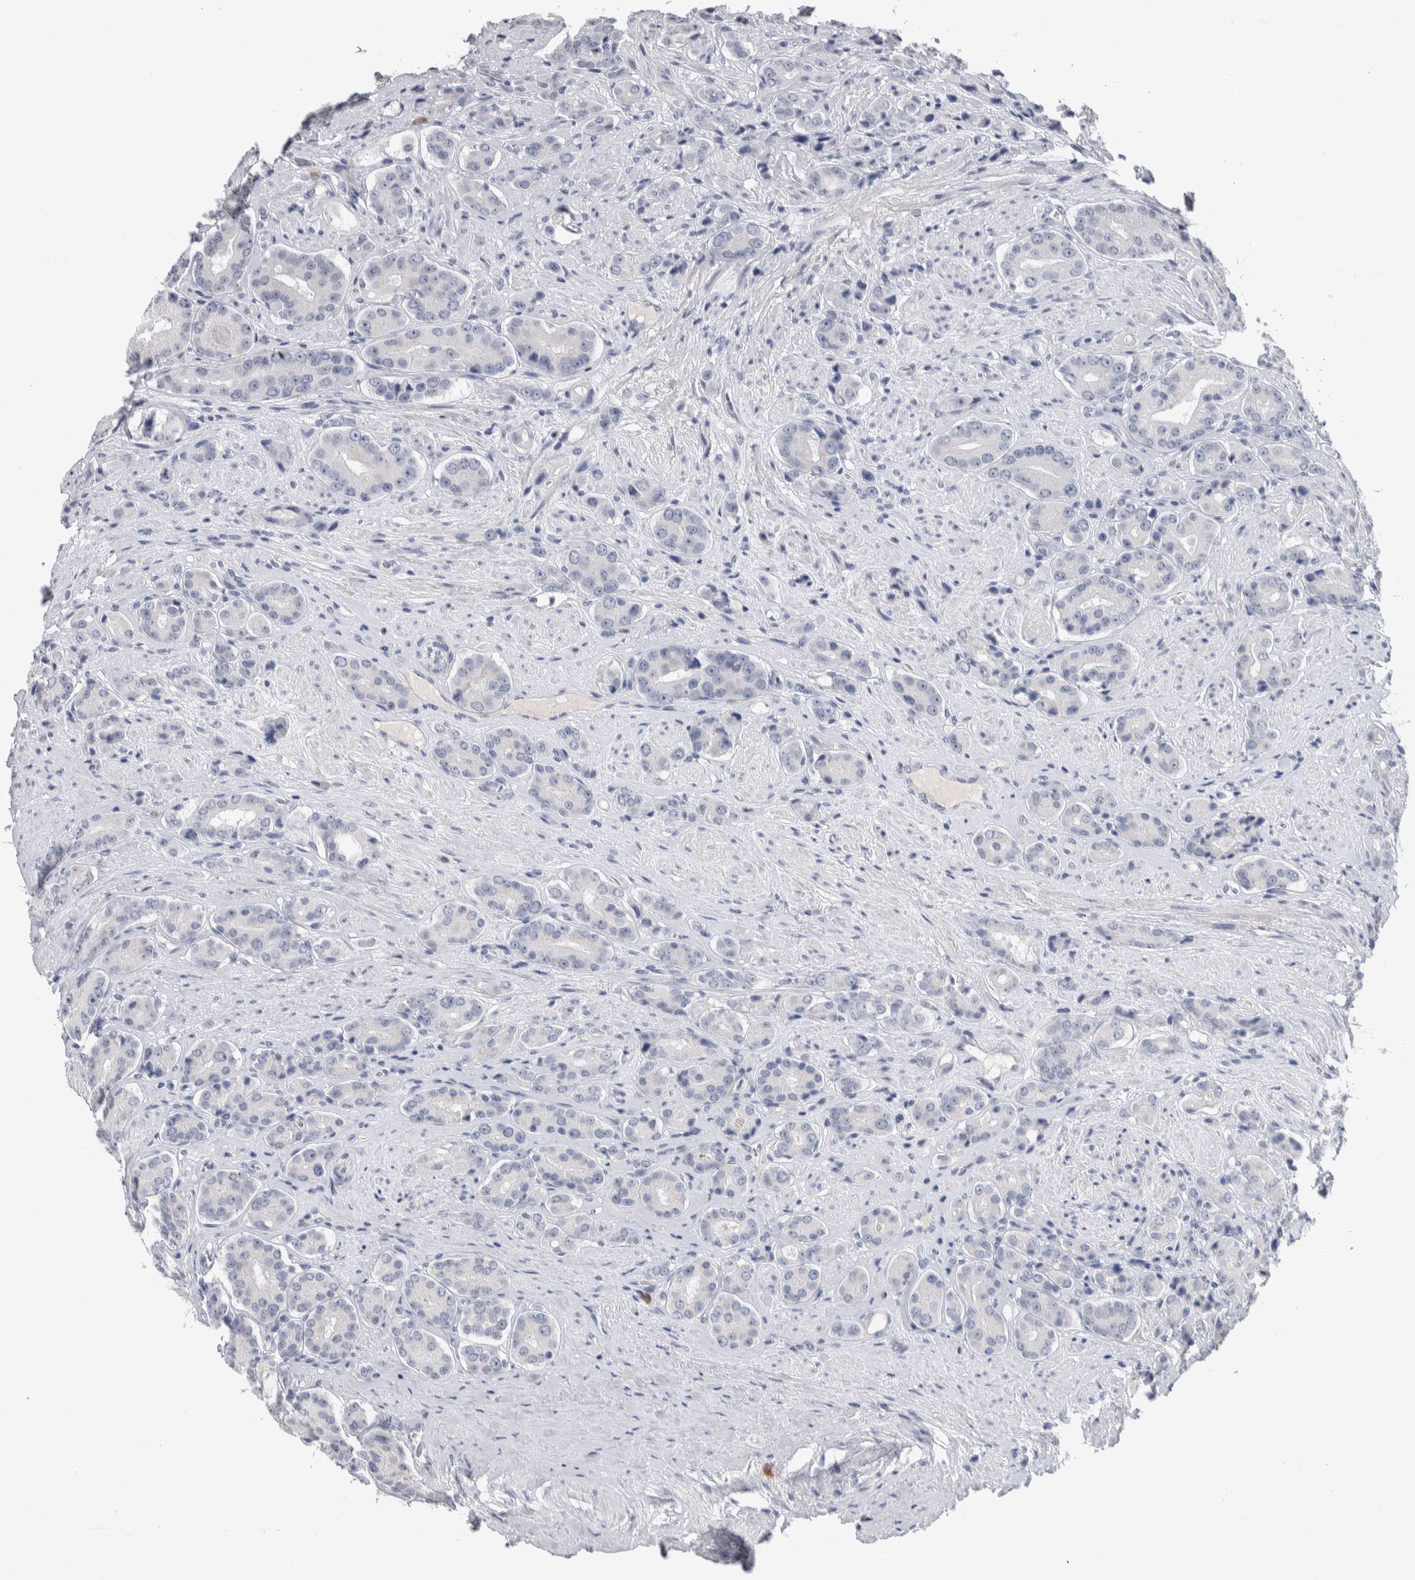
{"staining": {"intensity": "negative", "quantity": "none", "location": "none"}, "tissue": "prostate cancer", "cell_type": "Tumor cells", "image_type": "cancer", "snomed": [{"axis": "morphology", "description": "Adenocarcinoma, High grade"}, {"axis": "topography", "description": "Prostate"}], "caption": "Adenocarcinoma (high-grade) (prostate) was stained to show a protein in brown. There is no significant expression in tumor cells.", "gene": "TMEM102", "patient": {"sex": "male", "age": 71}}